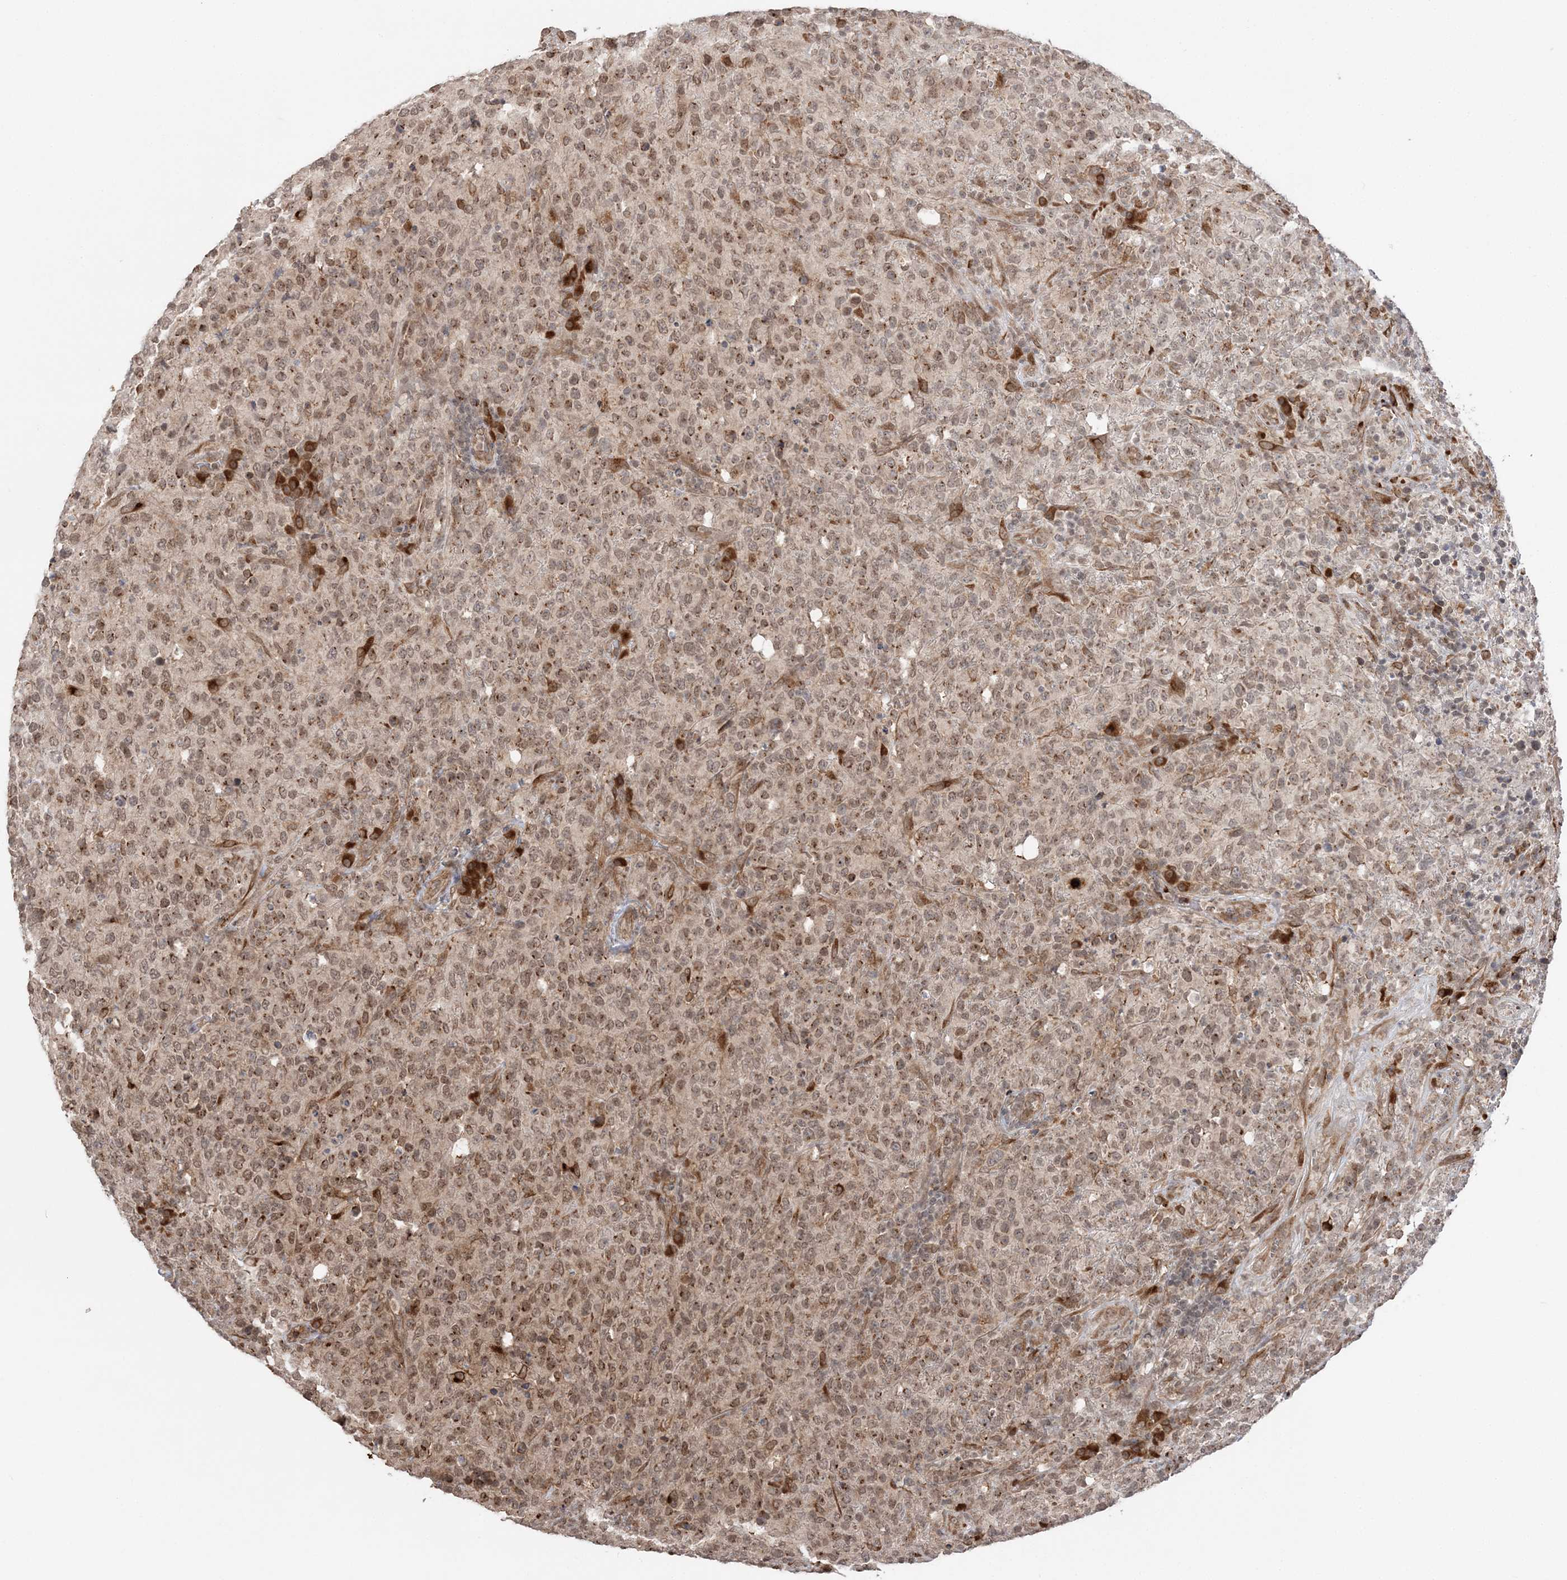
{"staining": {"intensity": "moderate", "quantity": ">75%", "location": "cytoplasmic/membranous,nuclear"}, "tissue": "lymphoma", "cell_type": "Tumor cells", "image_type": "cancer", "snomed": [{"axis": "morphology", "description": "Malignant lymphoma, non-Hodgkin's type, High grade"}, {"axis": "topography", "description": "Tonsil"}], "caption": "This is a histology image of IHC staining of lymphoma, which shows moderate staining in the cytoplasmic/membranous and nuclear of tumor cells.", "gene": "TMED10", "patient": {"sex": "female", "age": 36}}